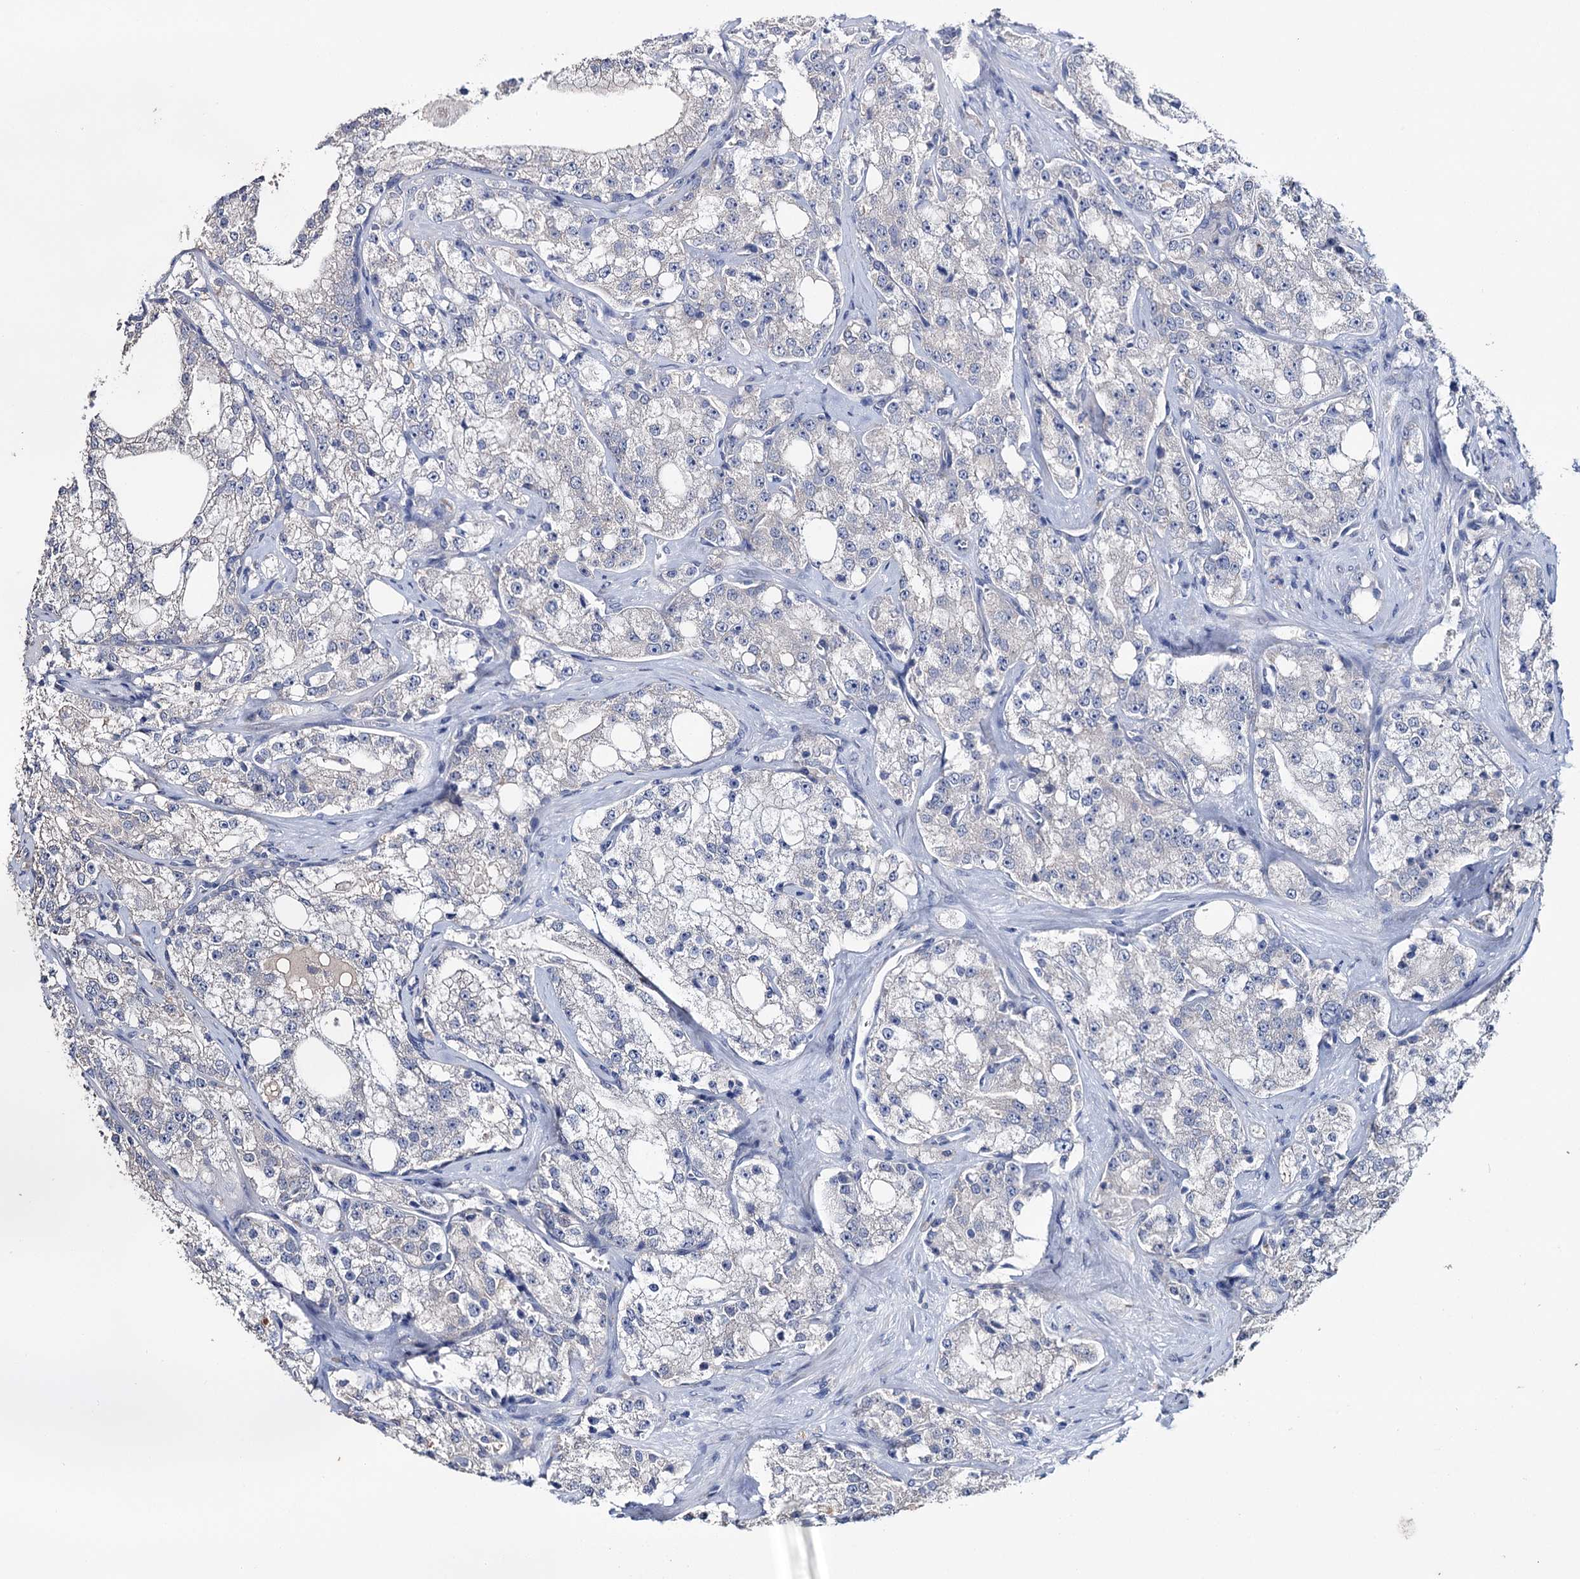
{"staining": {"intensity": "negative", "quantity": "none", "location": "none"}, "tissue": "prostate cancer", "cell_type": "Tumor cells", "image_type": "cancer", "snomed": [{"axis": "morphology", "description": "Adenocarcinoma, High grade"}, {"axis": "topography", "description": "Prostate"}], "caption": "There is no significant positivity in tumor cells of prostate cancer.", "gene": "EPB41L5", "patient": {"sex": "male", "age": 64}}